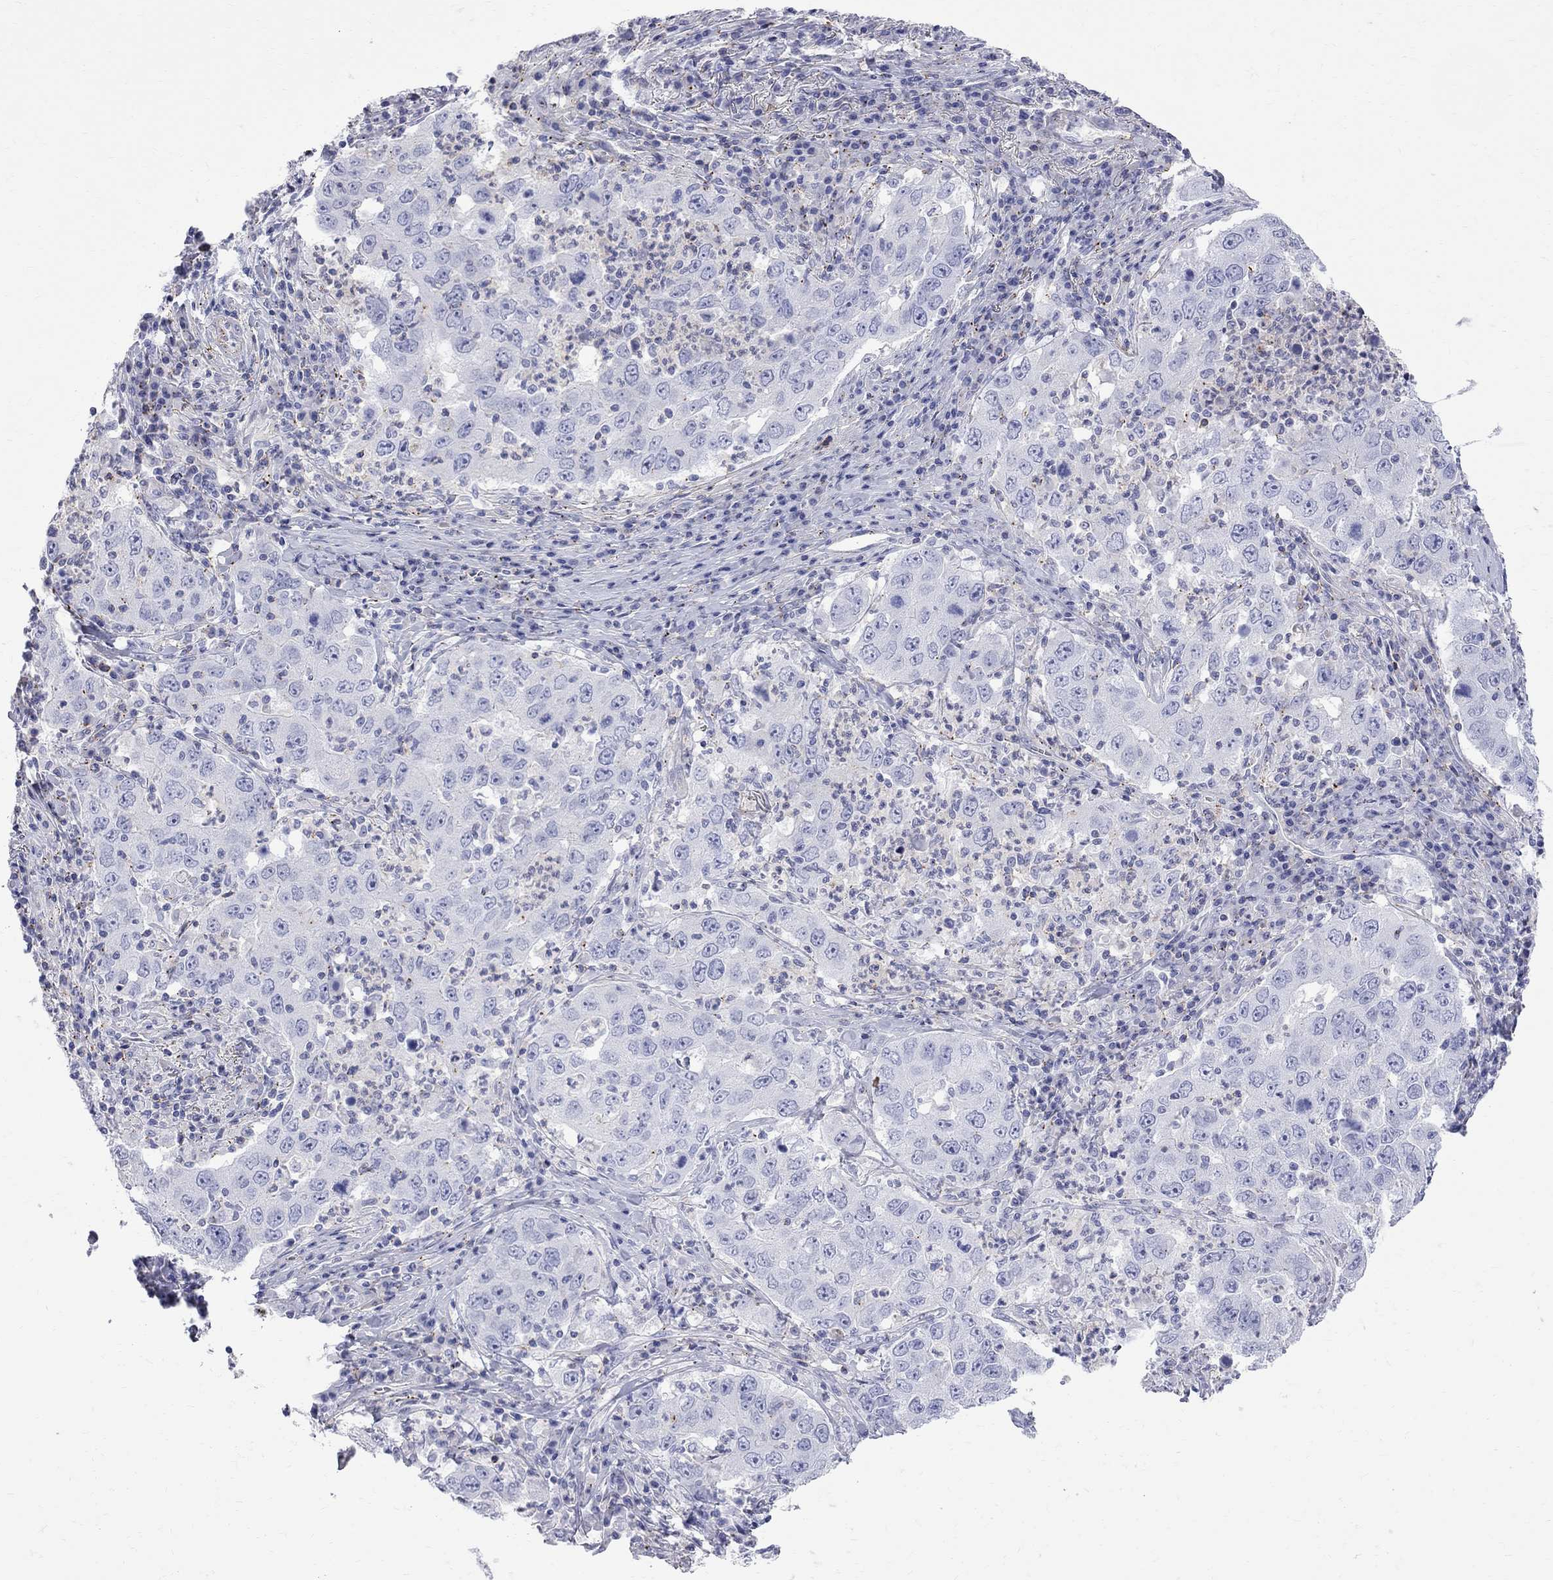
{"staining": {"intensity": "negative", "quantity": "none", "location": "none"}, "tissue": "lung cancer", "cell_type": "Tumor cells", "image_type": "cancer", "snomed": [{"axis": "morphology", "description": "Adenocarcinoma, NOS"}, {"axis": "topography", "description": "Lung"}], "caption": "The histopathology image displays no staining of tumor cells in lung adenocarcinoma.", "gene": "S100A3", "patient": {"sex": "male", "age": 73}}